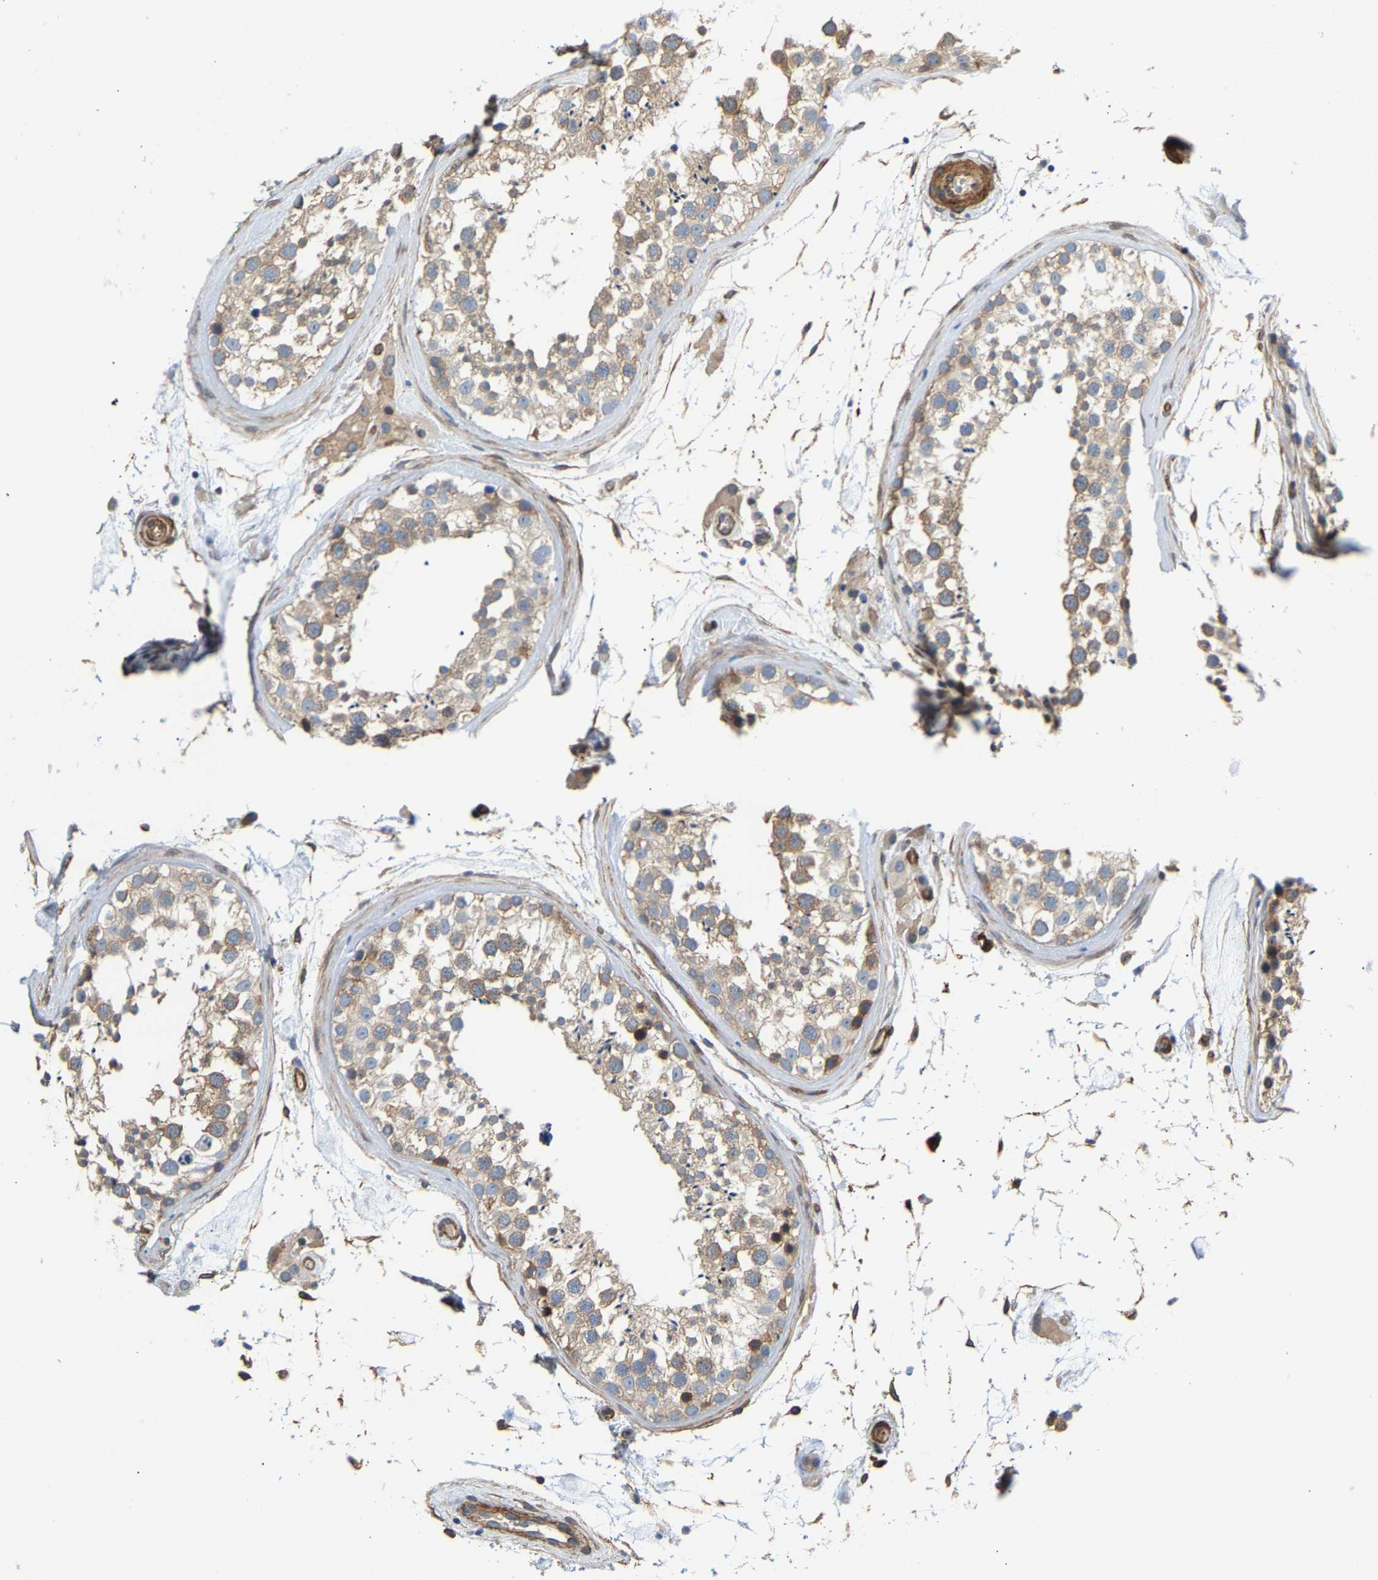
{"staining": {"intensity": "moderate", "quantity": "<25%", "location": "cytoplasmic/membranous"}, "tissue": "testis", "cell_type": "Cells in seminiferous ducts", "image_type": "normal", "snomed": [{"axis": "morphology", "description": "Normal tissue, NOS"}, {"axis": "topography", "description": "Testis"}], "caption": "A micrograph of human testis stained for a protein shows moderate cytoplasmic/membranous brown staining in cells in seminiferous ducts. (IHC, brightfield microscopy, high magnification).", "gene": "PAWR", "patient": {"sex": "male", "age": 46}}